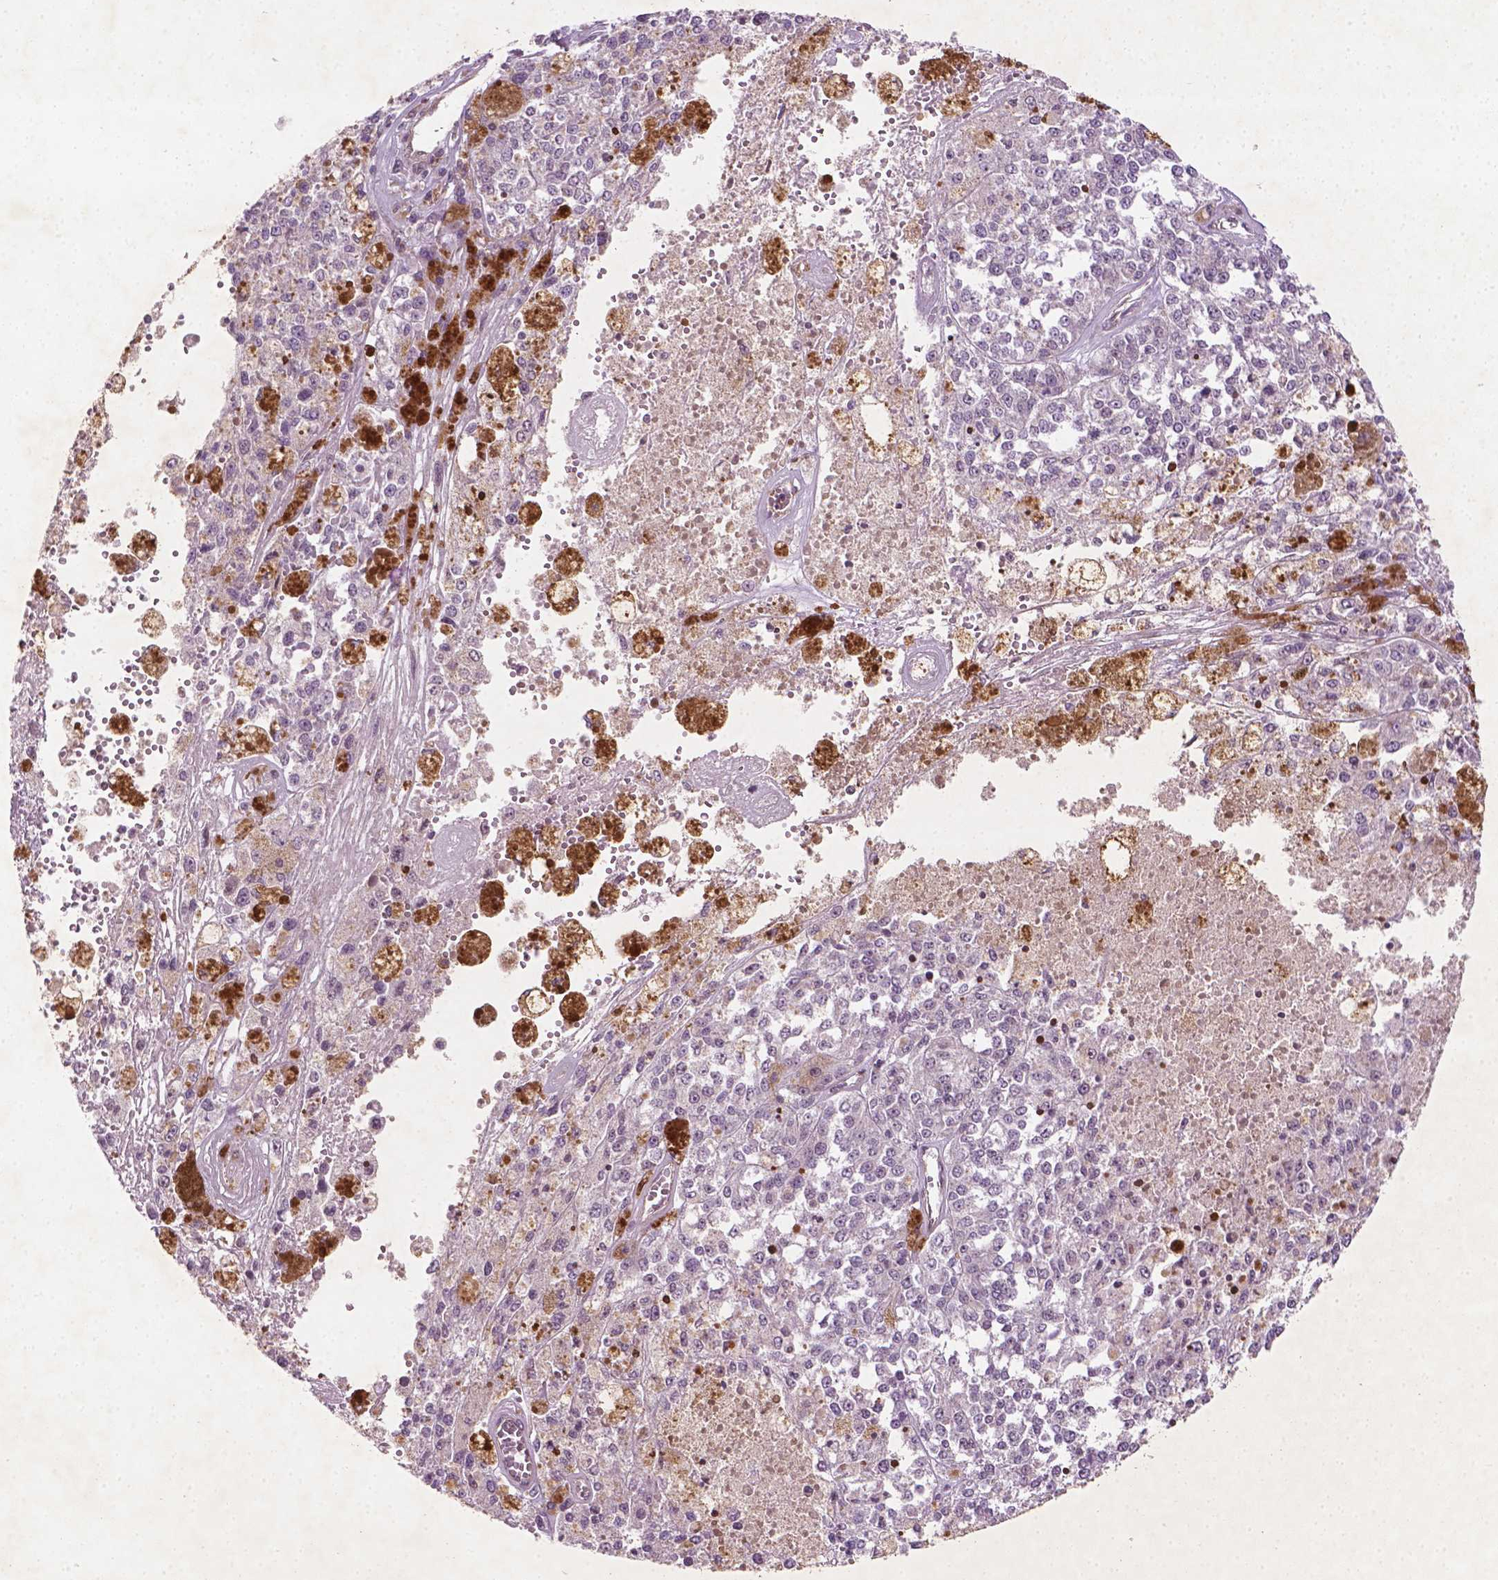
{"staining": {"intensity": "negative", "quantity": "none", "location": "none"}, "tissue": "melanoma", "cell_type": "Tumor cells", "image_type": "cancer", "snomed": [{"axis": "morphology", "description": "Malignant melanoma, Metastatic site"}, {"axis": "topography", "description": "Lymph node"}], "caption": "This is an immunohistochemistry histopathology image of human malignant melanoma (metastatic site). There is no expression in tumor cells.", "gene": "TCHP", "patient": {"sex": "female", "age": 64}}